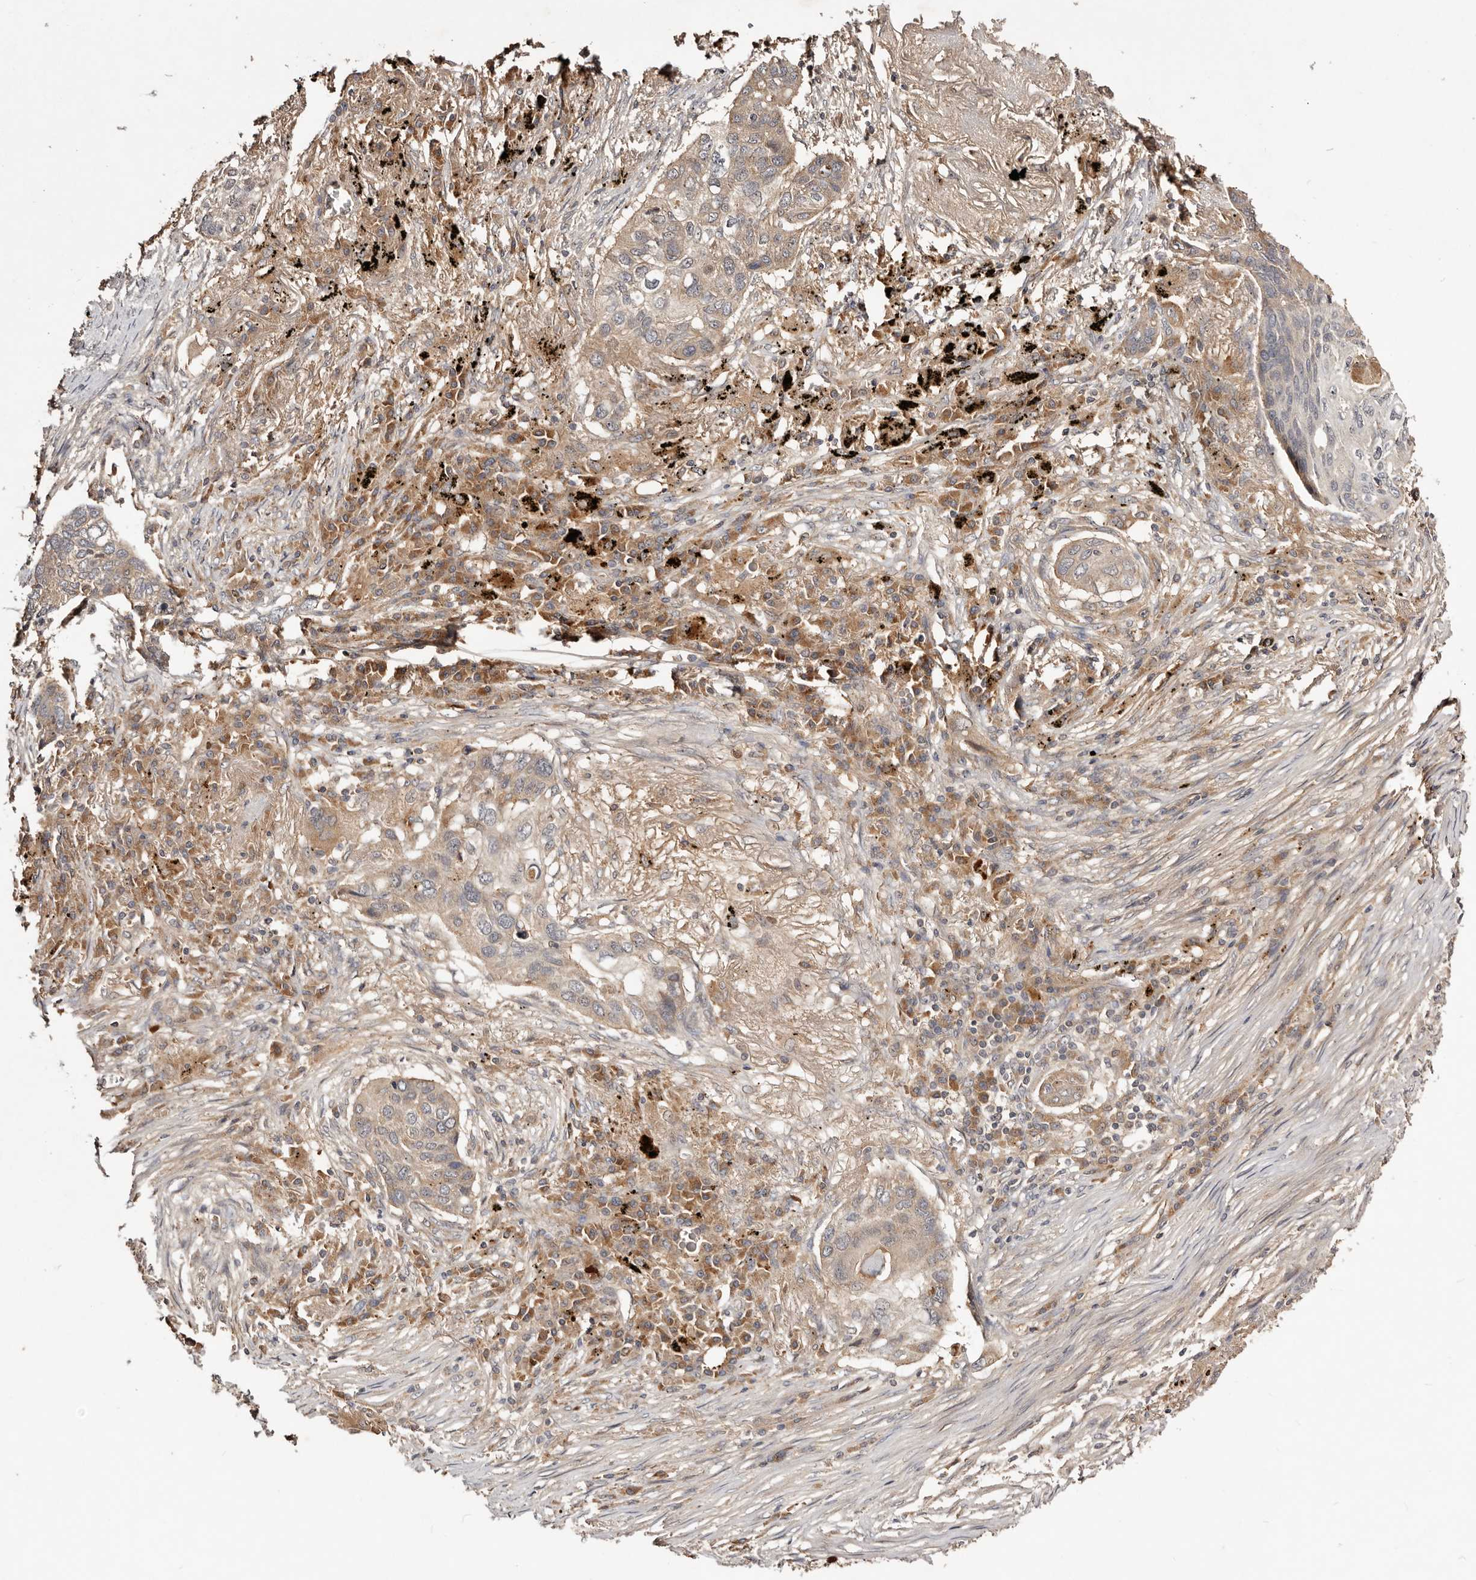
{"staining": {"intensity": "weak", "quantity": "25%-75%", "location": "cytoplasmic/membranous"}, "tissue": "lung cancer", "cell_type": "Tumor cells", "image_type": "cancer", "snomed": [{"axis": "morphology", "description": "Squamous cell carcinoma, NOS"}, {"axis": "topography", "description": "Lung"}], "caption": "Immunohistochemistry (IHC) of lung cancer demonstrates low levels of weak cytoplasmic/membranous positivity in about 25%-75% of tumor cells.", "gene": "PKIB", "patient": {"sex": "female", "age": 63}}